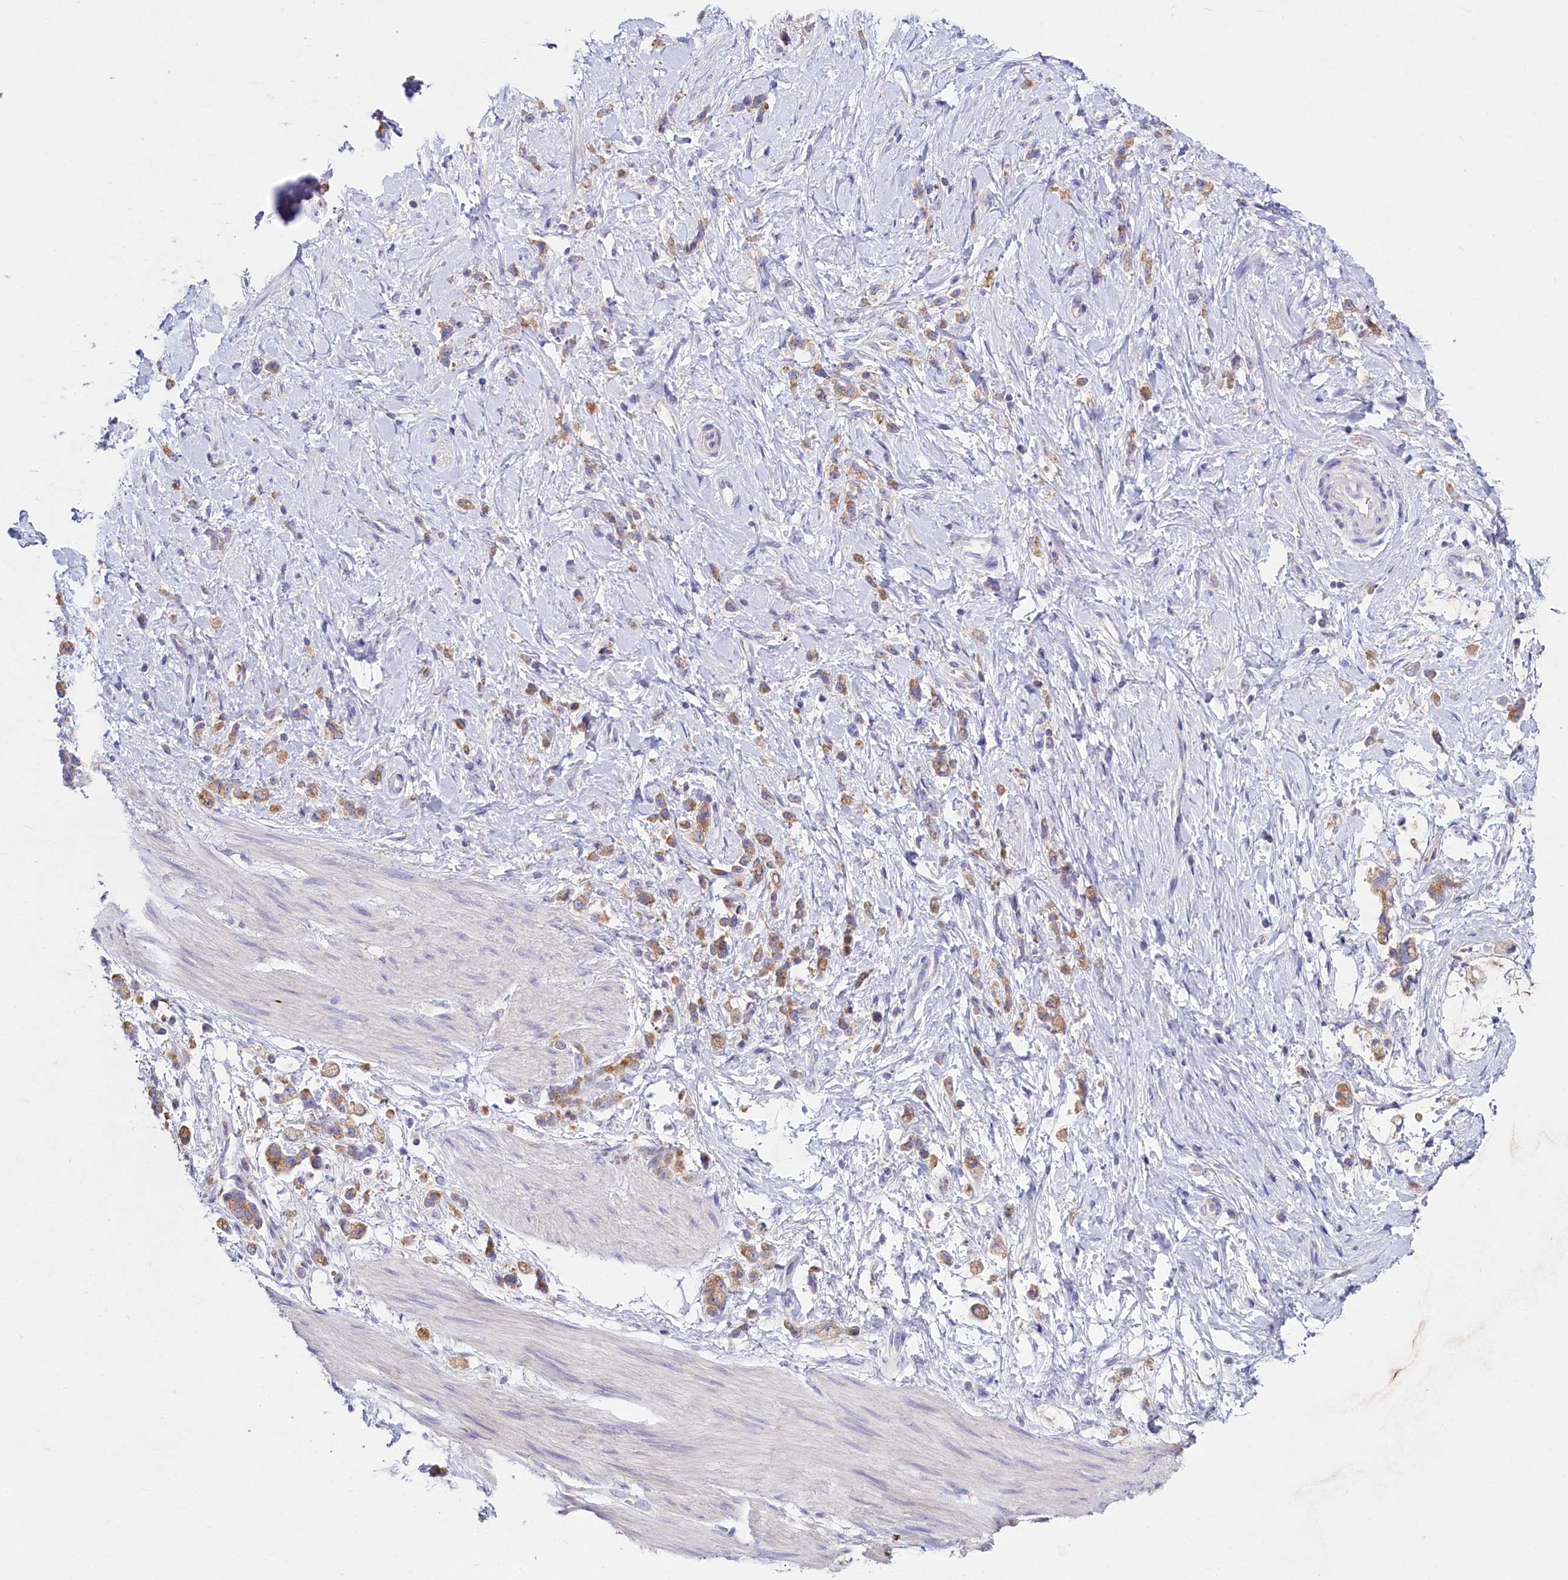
{"staining": {"intensity": "moderate", "quantity": ">75%", "location": "cytoplasmic/membranous"}, "tissue": "stomach cancer", "cell_type": "Tumor cells", "image_type": "cancer", "snomed": [{"axis": "morphology", "description": "Adenocarcinoma, NOS"}, {"axis": "topography", "description": "Stomach"}], "caption": "This is an image of immunohistochemistry (IHC) staining of adenocarcinoma (stomach), which shows moderate expression in the cytoplasmic/membranous of tumor cells.", "gene": "VPS26B", "patient": {"sex": "female", "age": 60}}